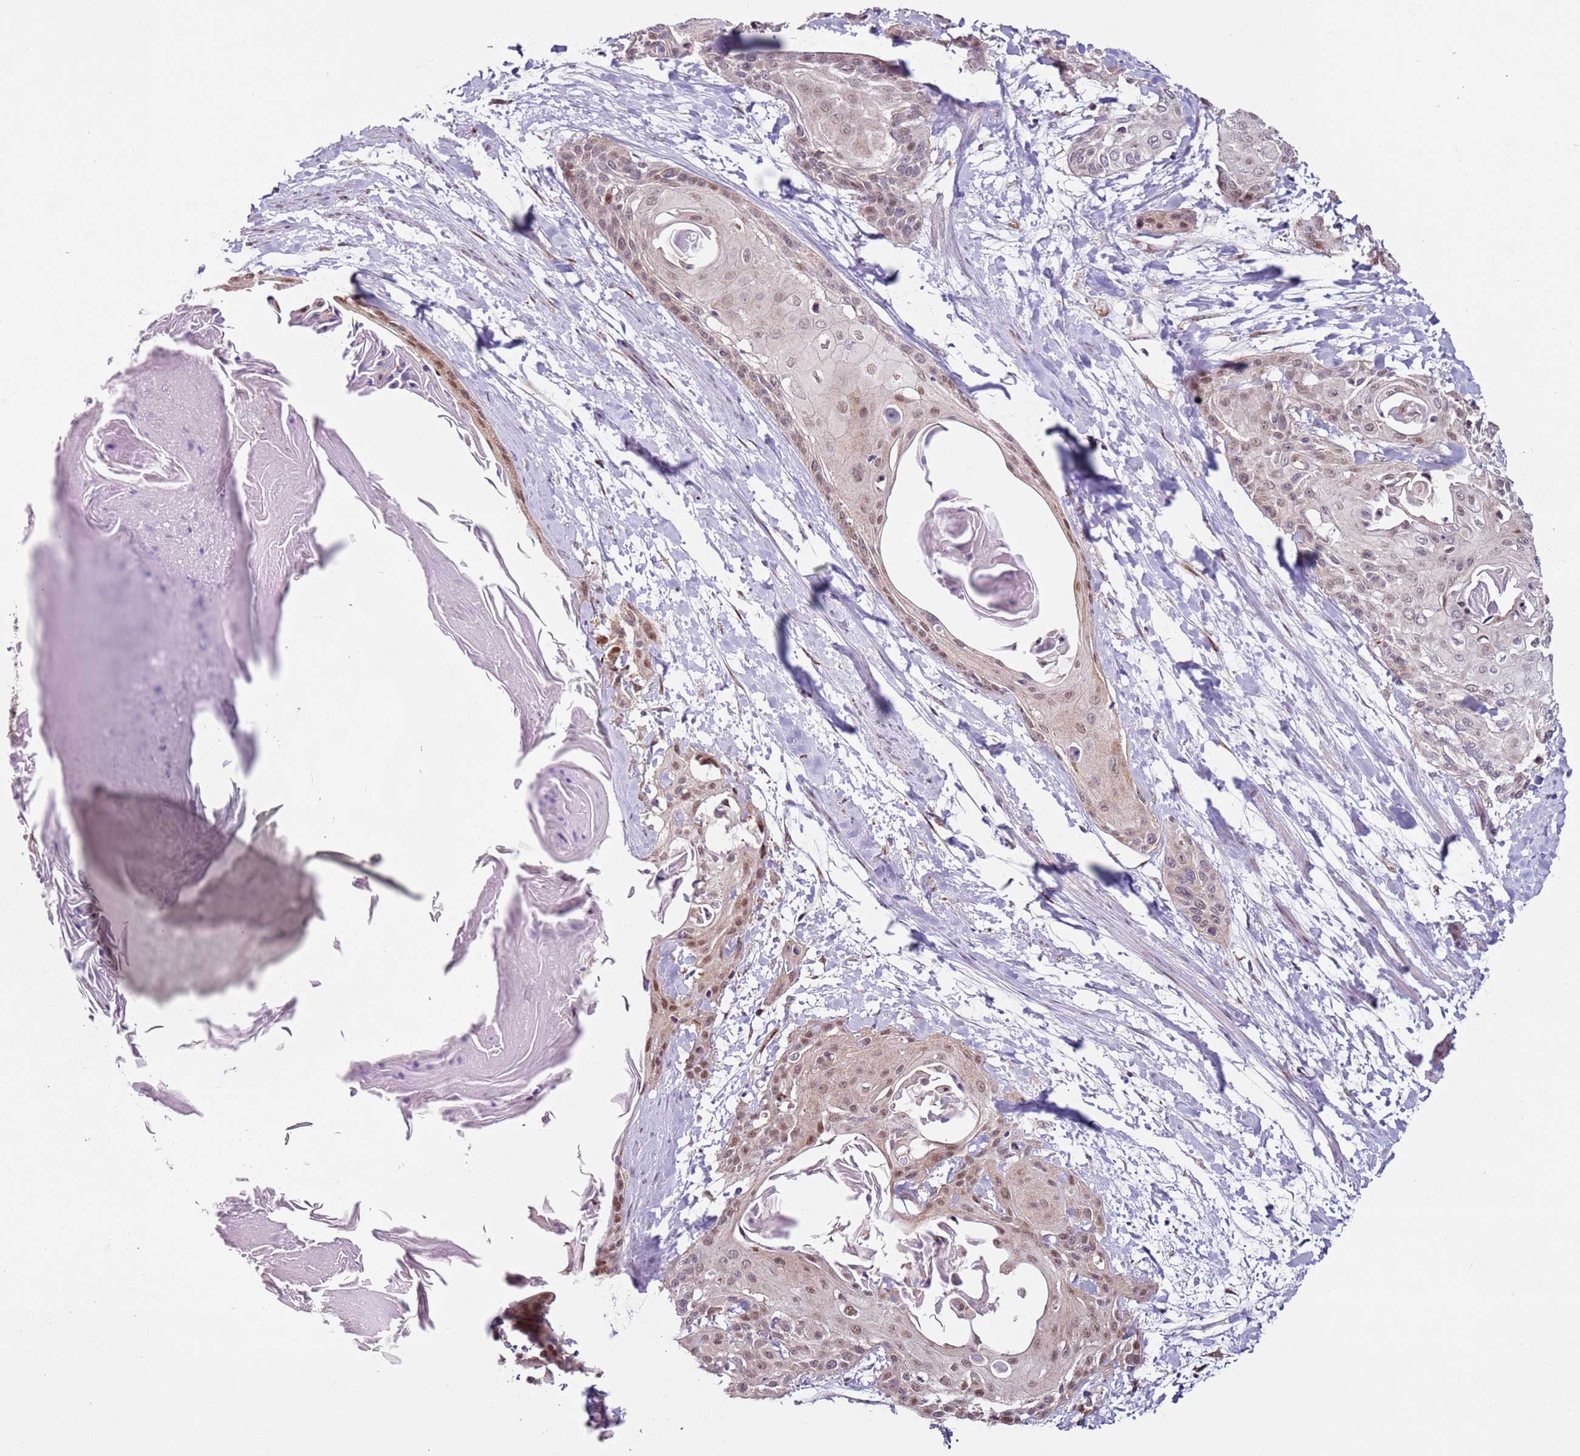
{"staining": {"intensity": "moderate", "quantity": "25%-75%", "location": "nuclear"}, "tissue": "cervical cancer", "cell_type": "Tumor cells", "image_type": "cancer", "snomed": [{"axis": "morphology", "description": "Squamous cell carcinoma, NOS"}, {"axis": "topography", "description": "Cervix"}], "caption": "Protein analysis of cervical cancer (squamous cell carcinoma) tissue exhibits moderate nuclear staining in approximately 25%-75% of tumor cells. Ihc stains the protein in brown and the nuclei are stained blue.", "gene": "PSMD4", "patient": {"sex": "female", "age": 57}}